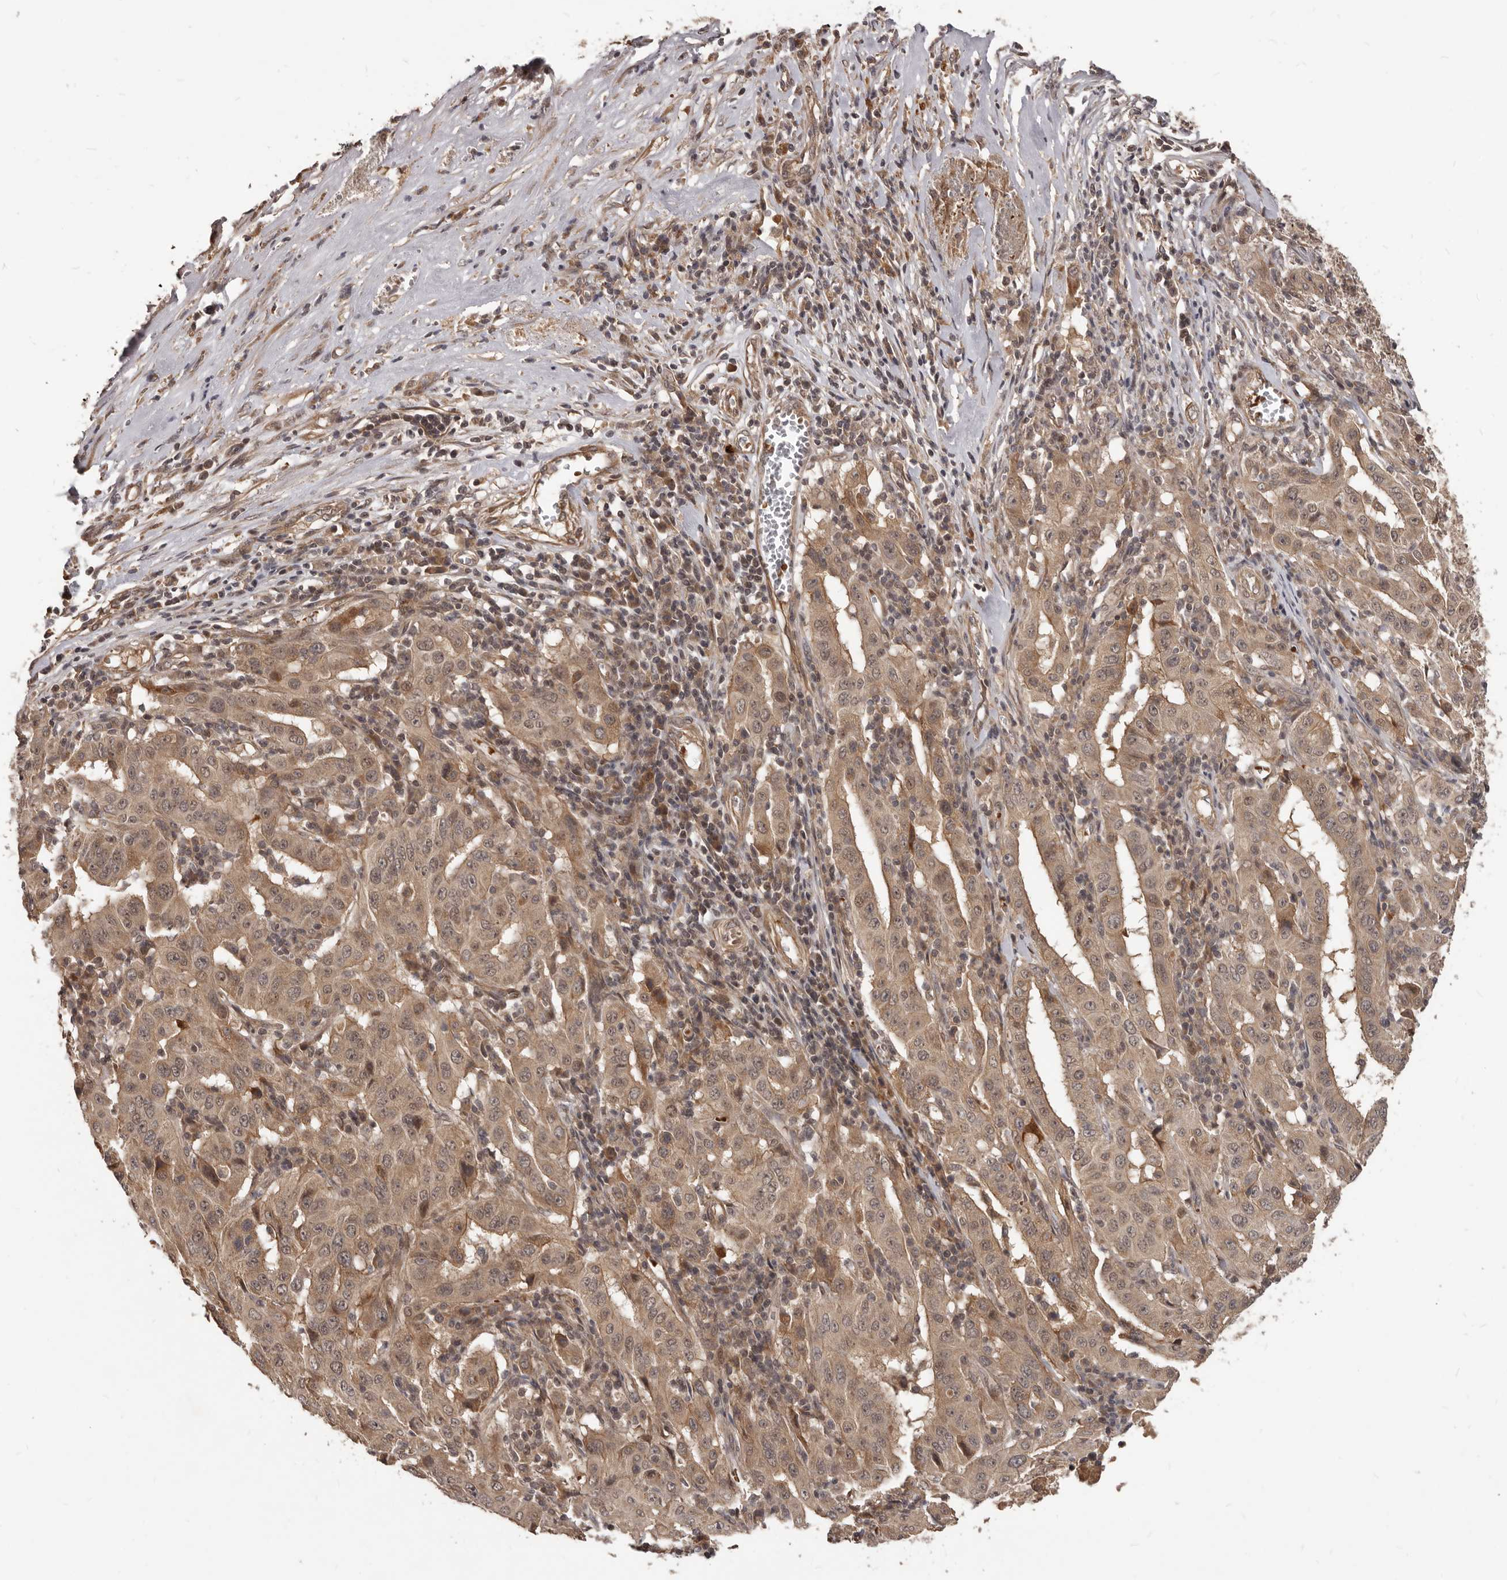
{"staining": {"intensity": "weak", "quantity": ">75%", "location": "cytoplasmic/membranous,nuclear"}, "tissue": "pancreatic cancer", "cell_type": "Tumor cells", "image_type": "cancer", "snomed": [{"axis": "morphology", "description": "Adenocarcinoma, NOS"}, {"axis": "topography", "description": "Pancreas"}], "caption": "There is low levels of weak cytoplasmic/membranous and nuclear expression in tumor cells of pancreatic adenocarcinoma, as demonstrated by immunohistochemical staining (brown color).", "gene": "GABPB2", "patient": {"sex": "male", "age": 63}}